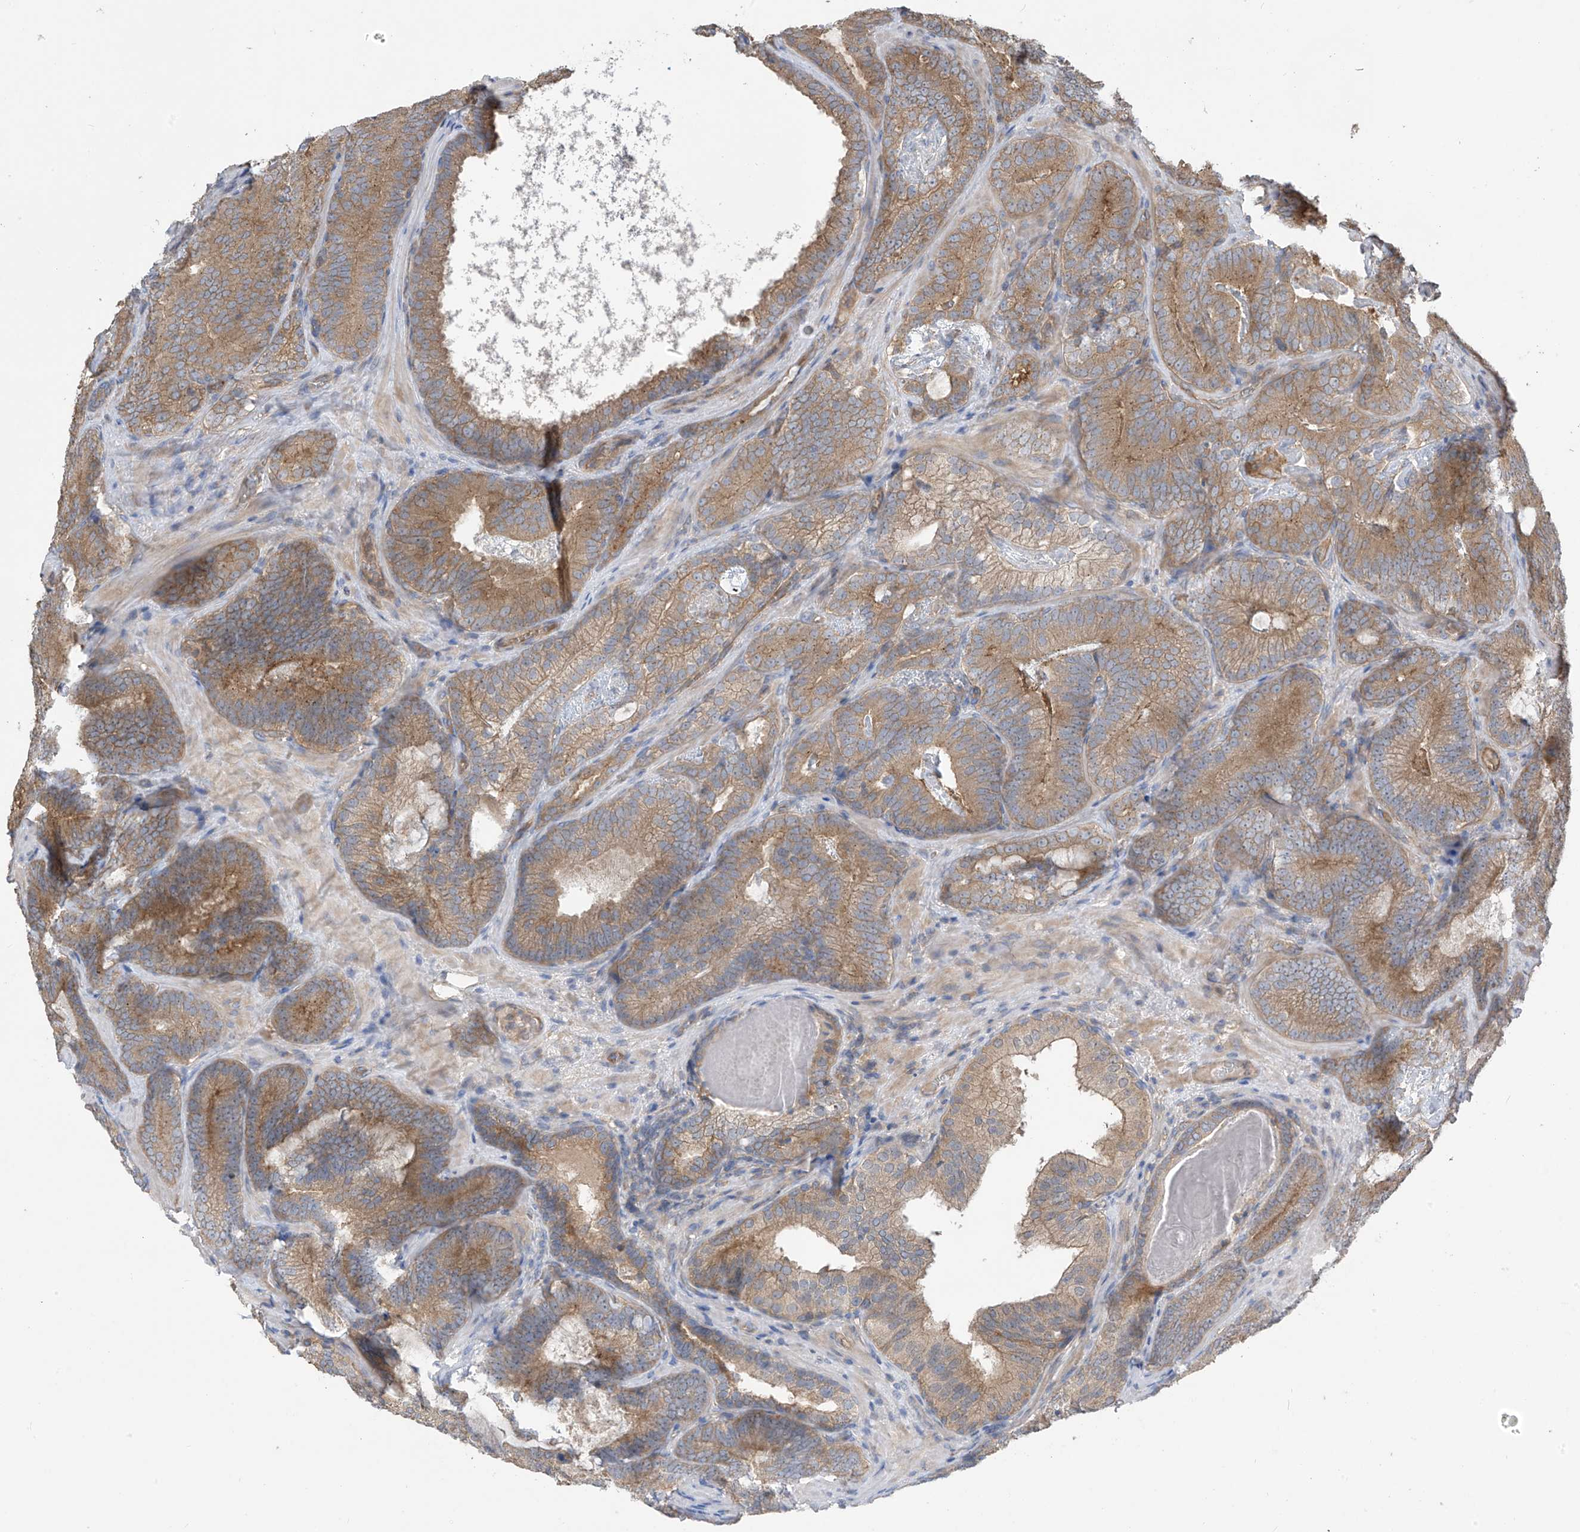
{"staining": {"intensity": "moderate", "quantity": ">75%", "location": "cytoplasmic/membranous"}, "tissue": "prostate cancer", "cell_type": "Tumor cells", "image_type": "cancer", "snomed": [{"axis": "morphology", "description": "Adenocarcinoma, High grade"}, {"axis": "topography", "description": "Prostate"}], "caption": "IHC of human prostate cancer shows medium levels of moderate cytoplasmic/membranous positivity in about >75% of tumor cells. Using DAB (3,3'-diaminobenzidine) (brown) and hematoxylin (blue) stains, captured at high magnification using brightfield microscopy.", "gene": "PHACTR4", "patient": {"sex": "male", "age": 66}}